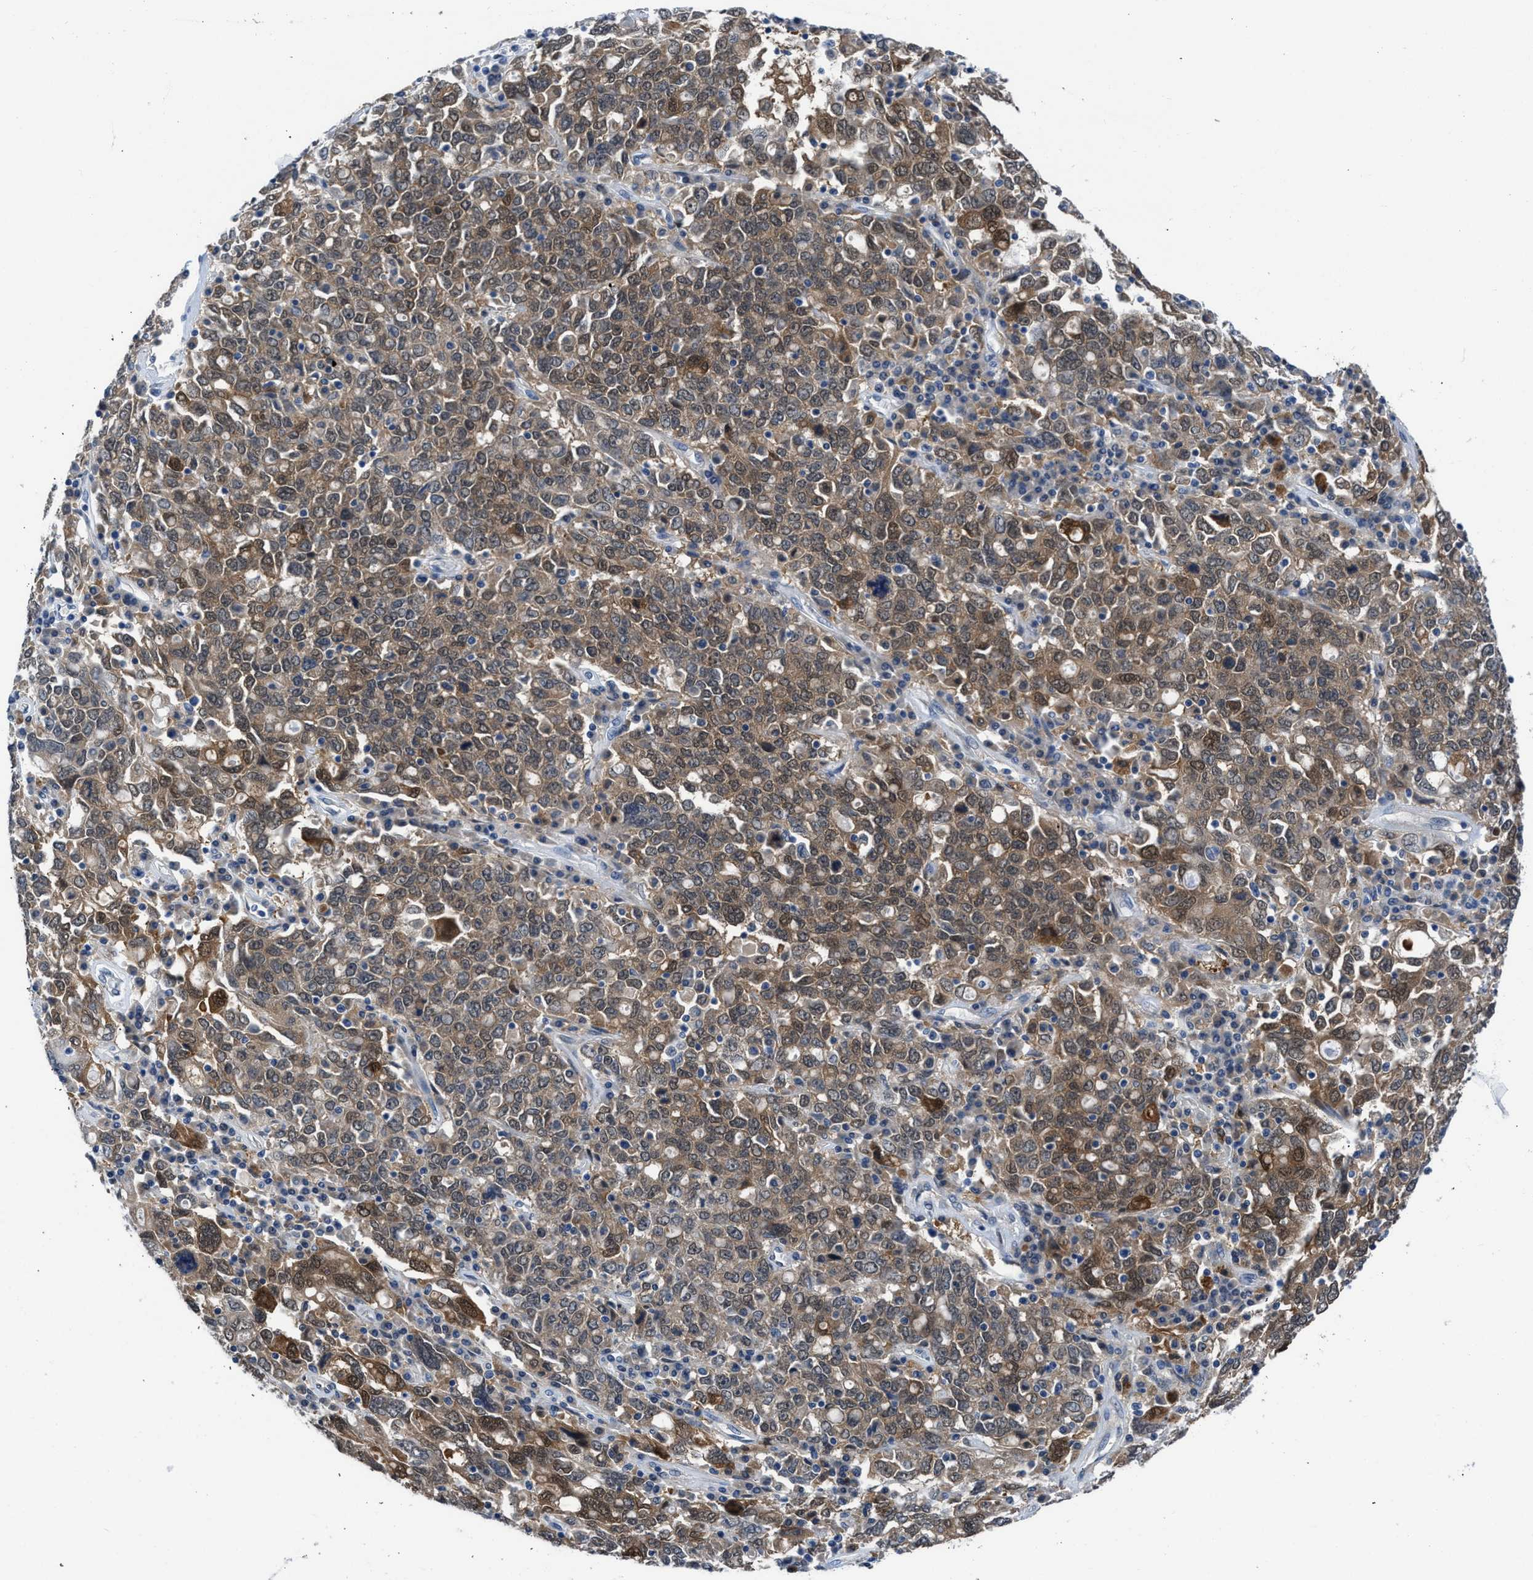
{"staining": {"intensity": "moderate", "quantity": ">75%", "location": "cytoplasmic/membranous,nuclear"}, "tissue": "ovarian cancer", "cell_type": "Tumor cells", "image_type": "cancer", "snomed": [{"axis": "morphology", "description": "Carcinoma, endometroid"}, {"axis": "topography", "description": "Ovary"}], "caption": "This histopathology image demonstrates immunohistochemistry (IHC) staining of ovarian cancer, with medium moderate cytoplasmic/membranous and nuclear staining in approximately >75% of tumor cells.", "gene": "CBR1", "patient": {"sex": "female", "age": 62}}